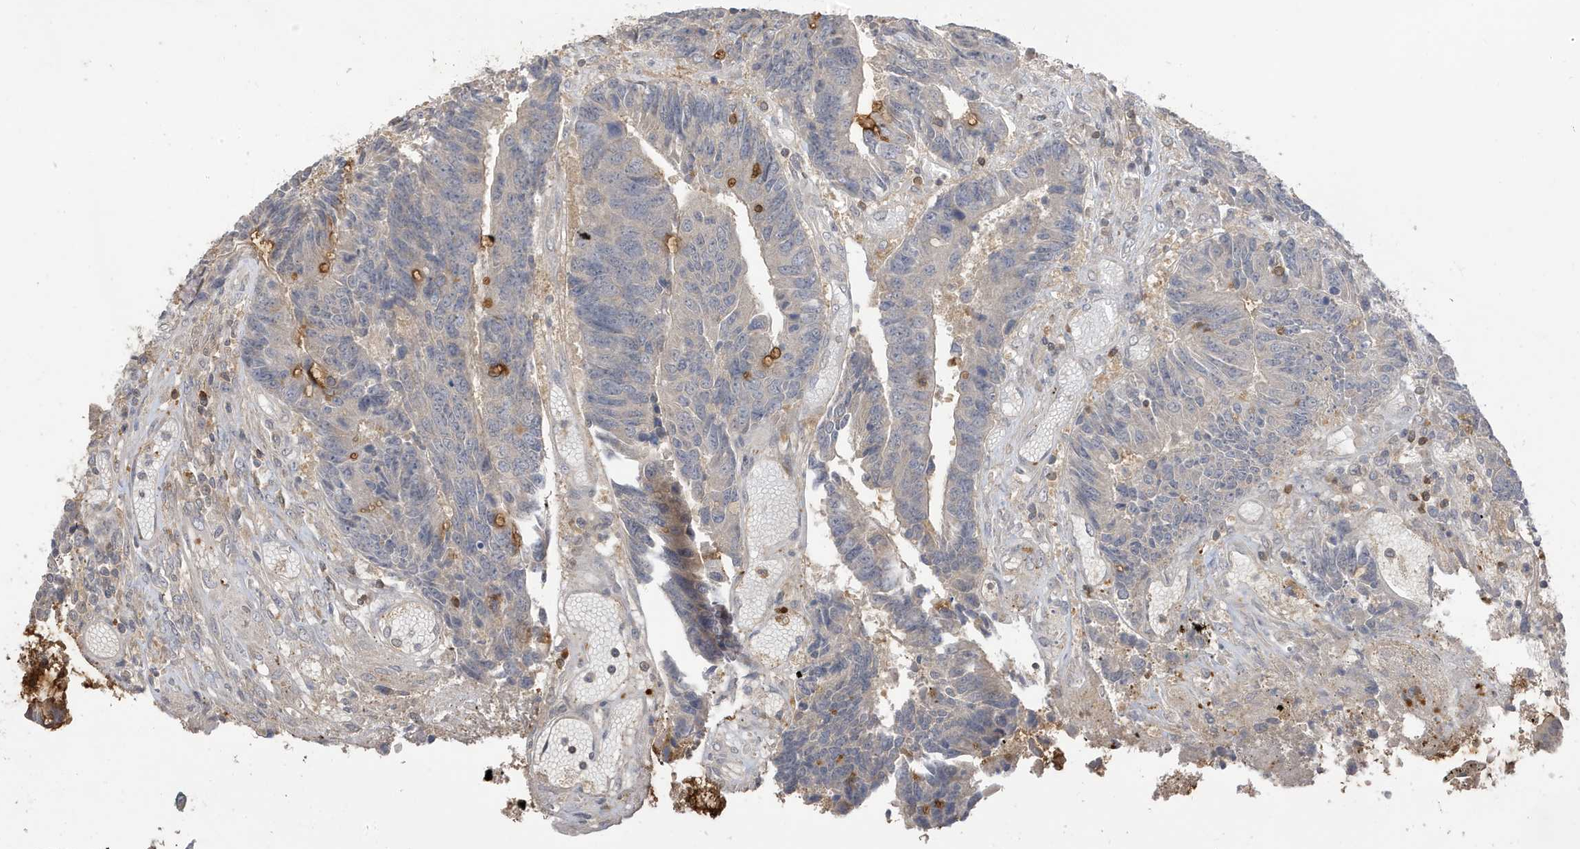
{"staining": {"intensity": "negative", "quantity": "none", "location": "none"}, "tissue": "colorectal cancer", "cell_type": "Tumor cells", "image_type": "cancer", "snomed": [{"axis": "morphology", "description": "Adenocarcinoma, NOS"}, {"axis": "topography", "description": "Rectum"}], "caption": "Tumor cells are negative for protein expression in human colorectal adenocarcinoma.", "gene": "TAB3", "patient": {"sex": "male", "age": 84}}